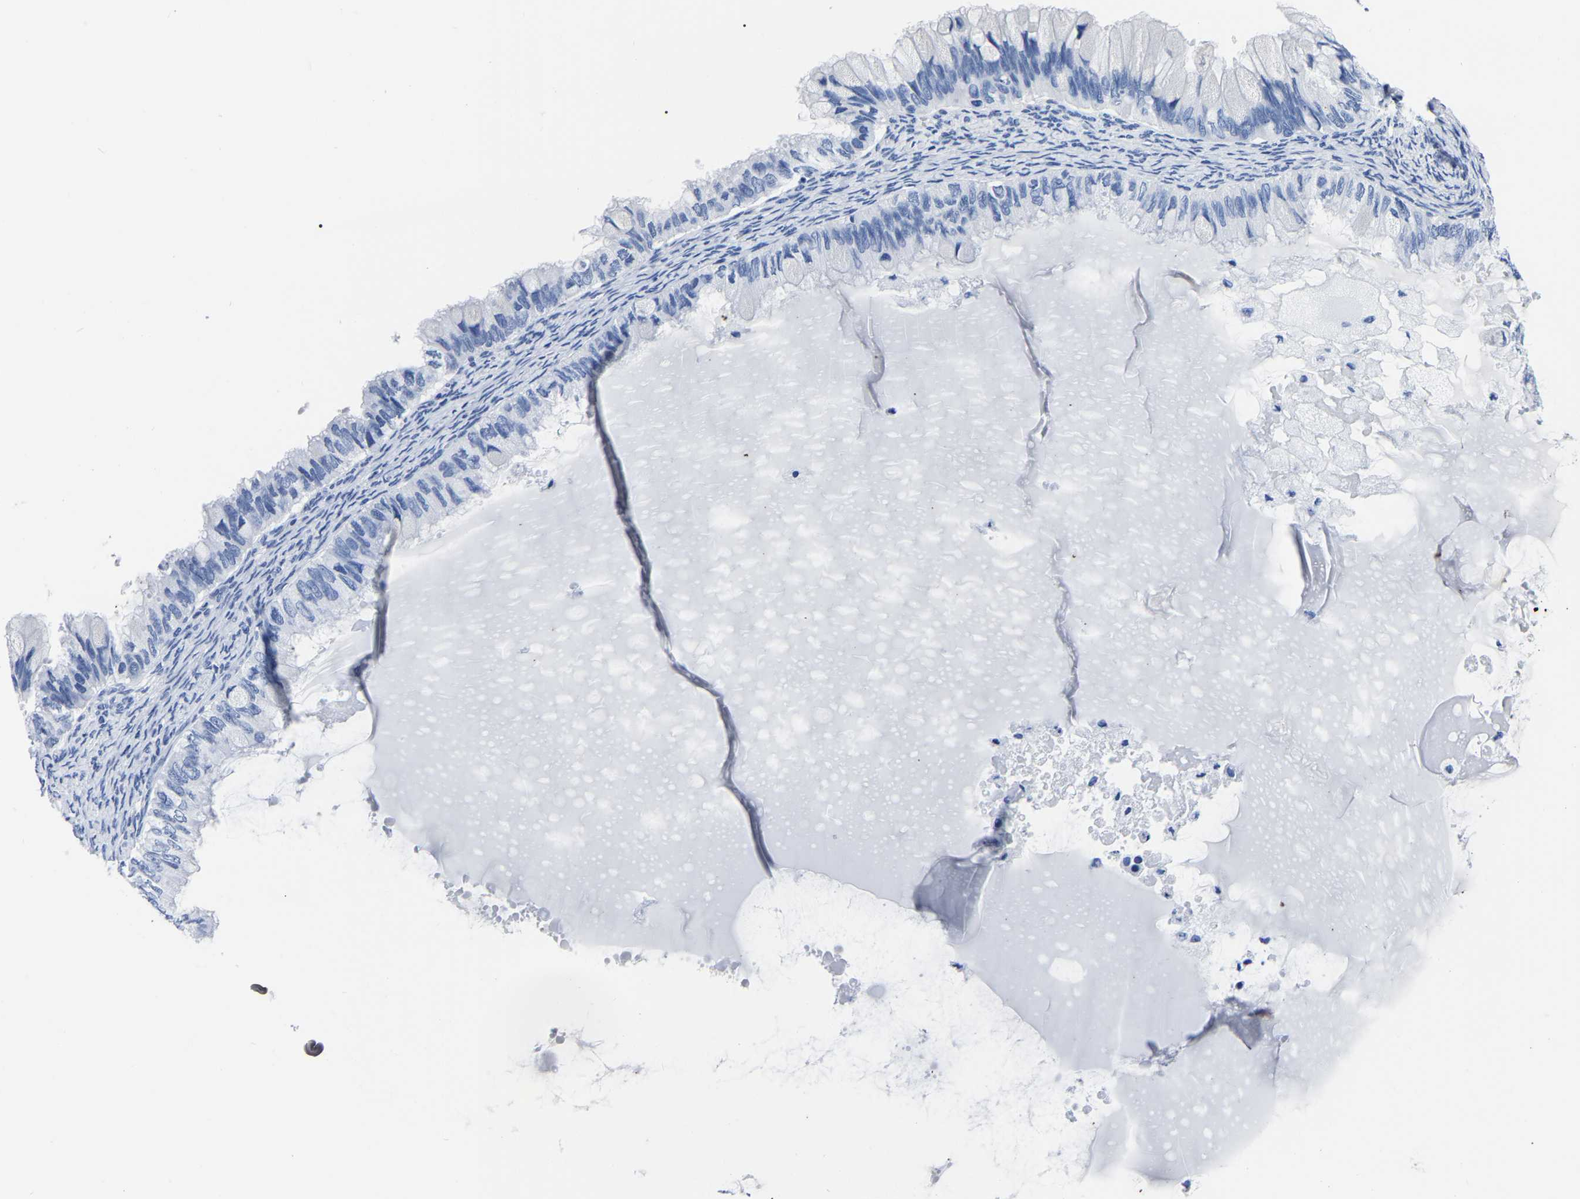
{"staining": {"intensity": "negative", "quantity": "none", "location": "none"}, "tissue": "ovarian cancer", "cell_type": "Tumor cells", "image_type": "cancer", "snomed": [{"axis": "morphology", "description": "Cystadenocarcinoma, mucinous, NOS"}, {"axis": "topography", "description": "Ovary"}], "caption": "Tumor cells show no significant protein staining in ovarian mucinous cystadenocarcinoma. The staining was performed using DAB to visualize the protein expression in brown, while the nuclei were stained in blue with hematoxylin (Magnification: 20x).", "gene": "IMPG2", "patient": {"sex": "female", "age": 80}}